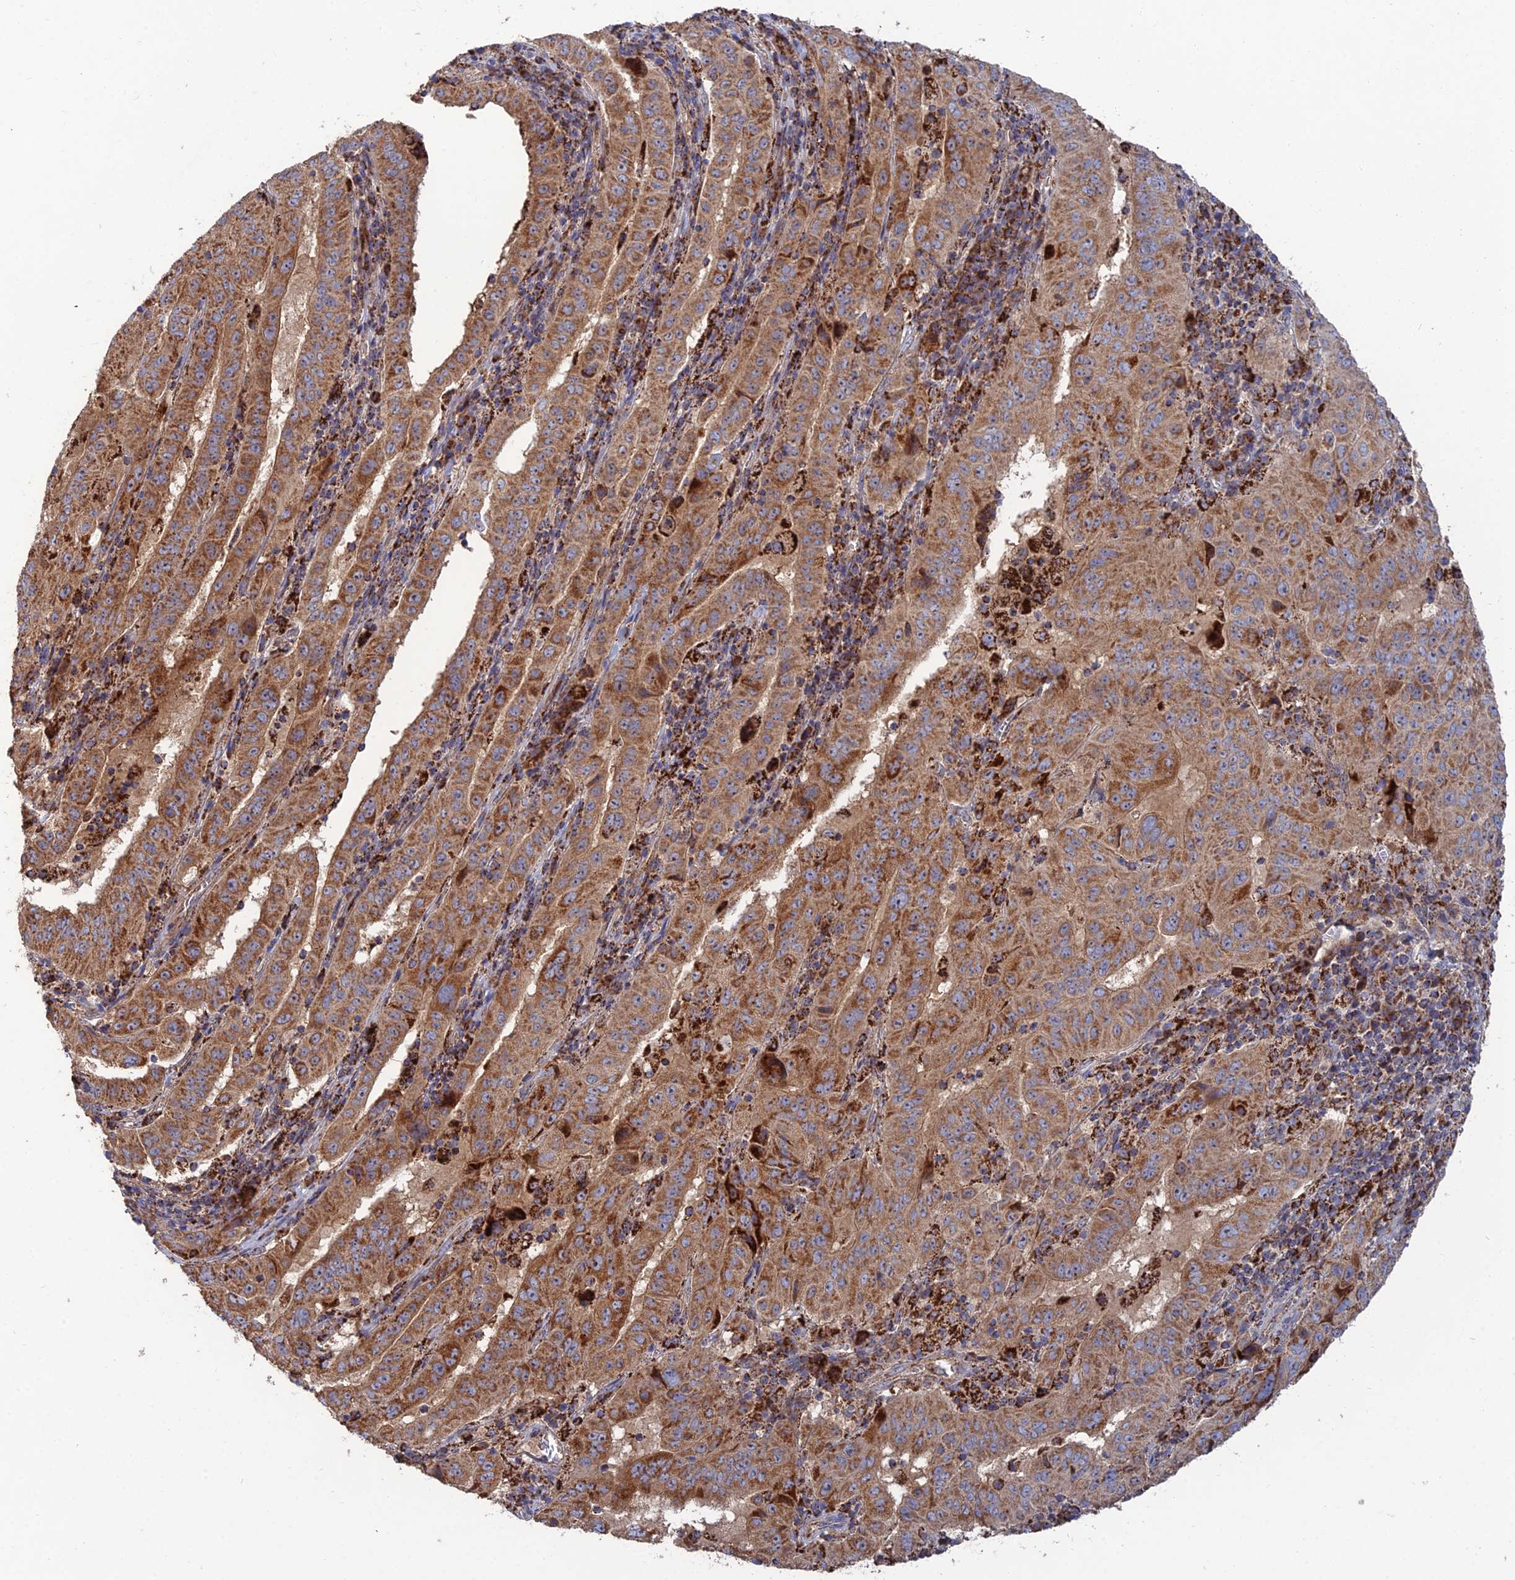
{"staining": {"intensity": "strong", "quantity": ">75%", "location": "cytoplasmic/membranous"}, "tissue": "pancreatic cancer", "cell_type": "Tumor cells", "image_type": "cancer", "snomed": [{"axis": "morphology", "description": "Adenocarcinoma, NOS"}, {"axis": "topography", "description": "Pancreas"}], "caption": "Tumor cells display strong cytoplasmic/membranous expression in about >75% of cells in pancreatic adenocarcinoma.", "gene": "RIC8B", "patient": {"sex": "male", "age": 63}}